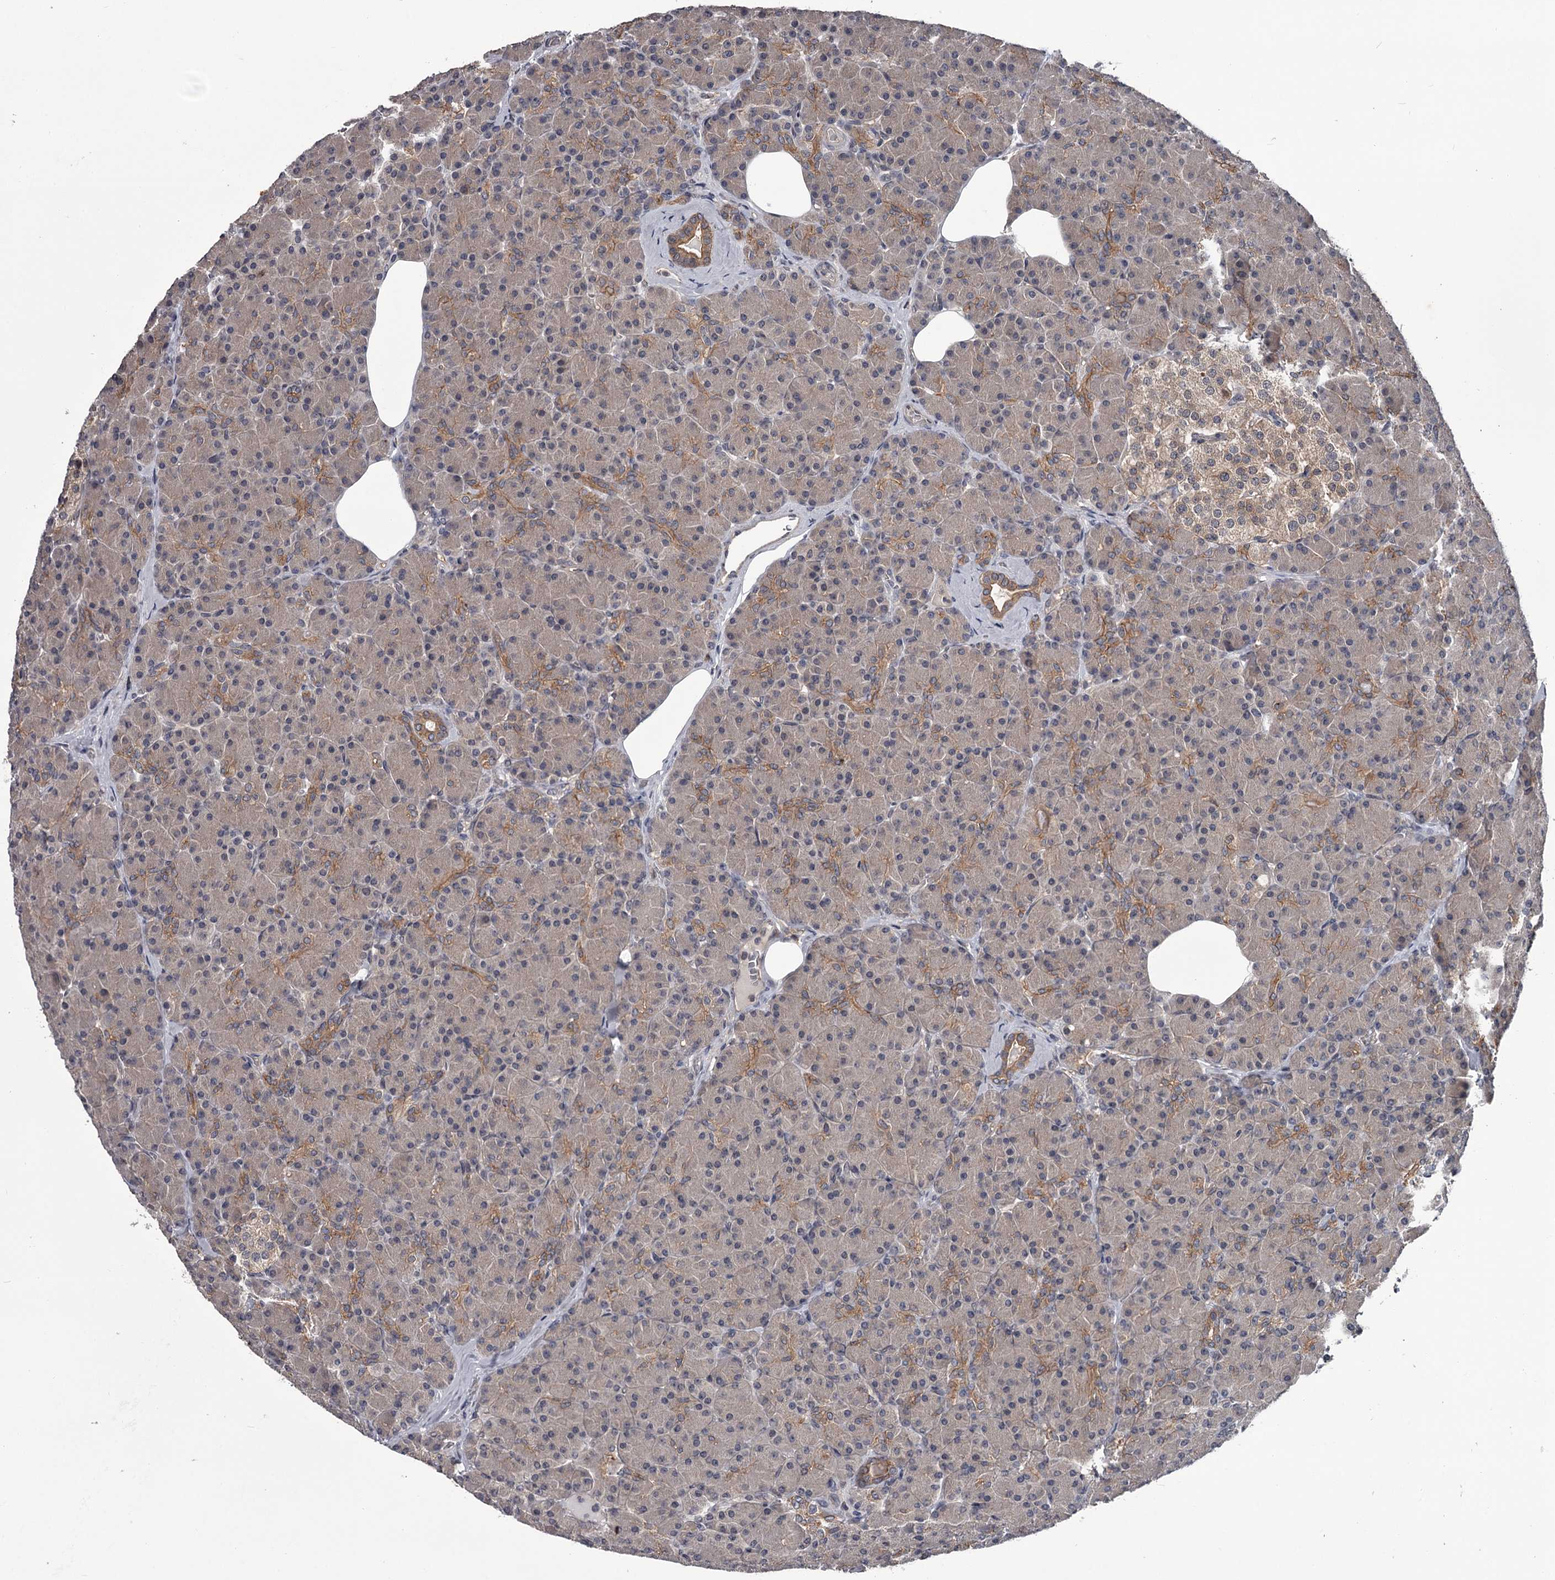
{"staining": {"intensity": "weak", "quantity": ">75%", "location": "cytoplasmic/membranous"}, "tissue": "pancreas", "cell_type": "Exocrine glandular cells", "image_type": "normal", "snomed": [{"axis": "morphology", "description": "Normal tissue, NOS"}, {"axis": "topography", "description": "Pancreas"}], "caption": "Immunohistochemistry staining of normal pancreas, which exhibits low levels of weak cytoplasmic/membranous positivity in about >75% of exocrine glandular cells indicating weak cytoplasmic/membranous protein positivity. The staining was performed using DAB (brown) for protein detection and nuclei were counterstained in hematoxylin (blue).", "gene": "DAO", "patient": {"sex": "female", "age": 43}}